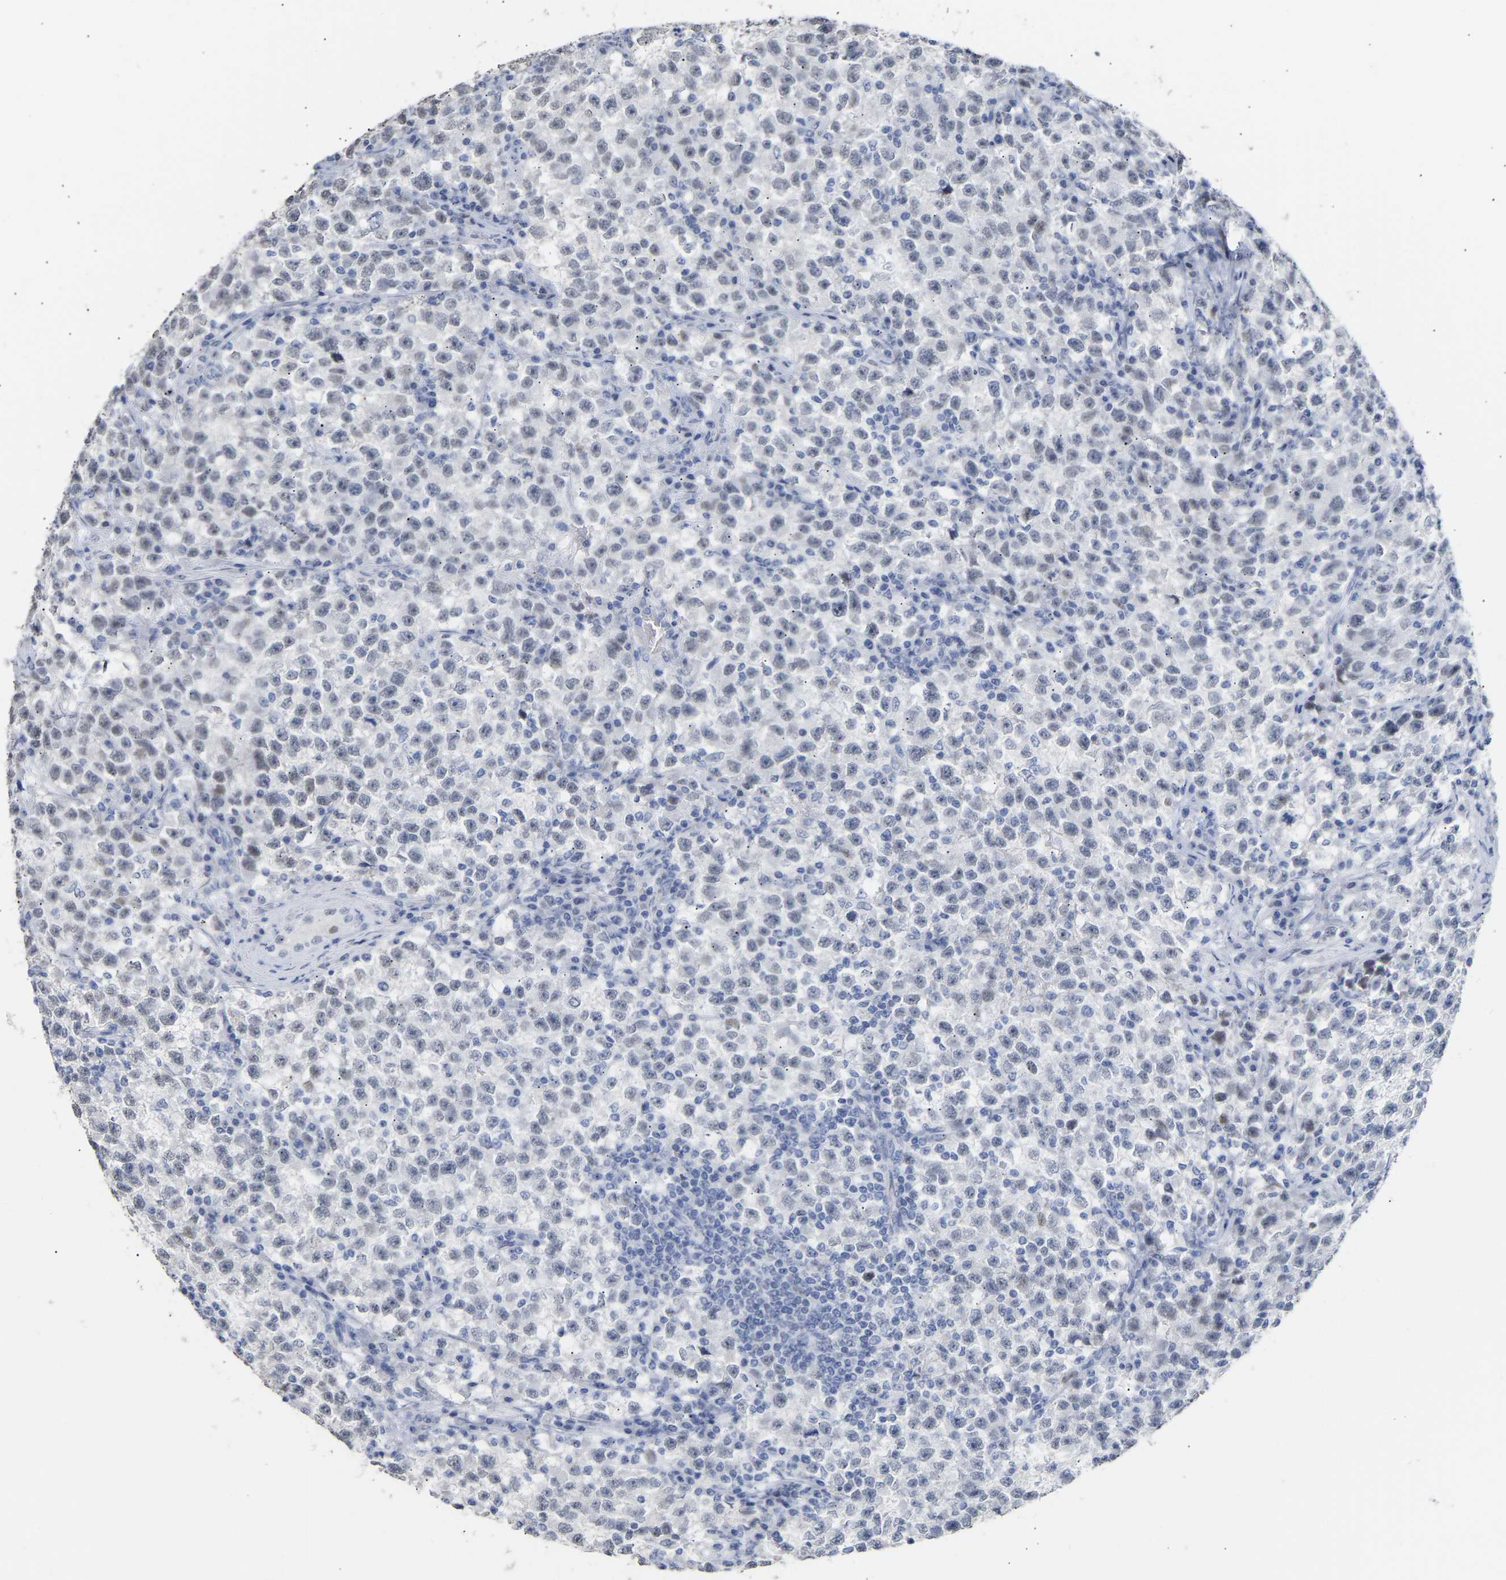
{"staining": {"intensity": "negative", "quantity": "none", "location": "none"}, "tissue": "testis cancer", "cell_type": "Tumor cells", "image_type": "cancer", "snomed": [{"axis": "morphology", "description": "Seminoma, NOS"}, {"axis": "topography", "description": "Testis"}], "caption": "Immunohistochemistry photomicrograph of human seminoma (testis) stained for a protein (brown), which displays no positivity in tumor cells. (Immunohistochemistry (ihc), brightfield microscopy, high magnification).", "gene": "AMPH", "patient": {"sex": "male", "age": 22}}